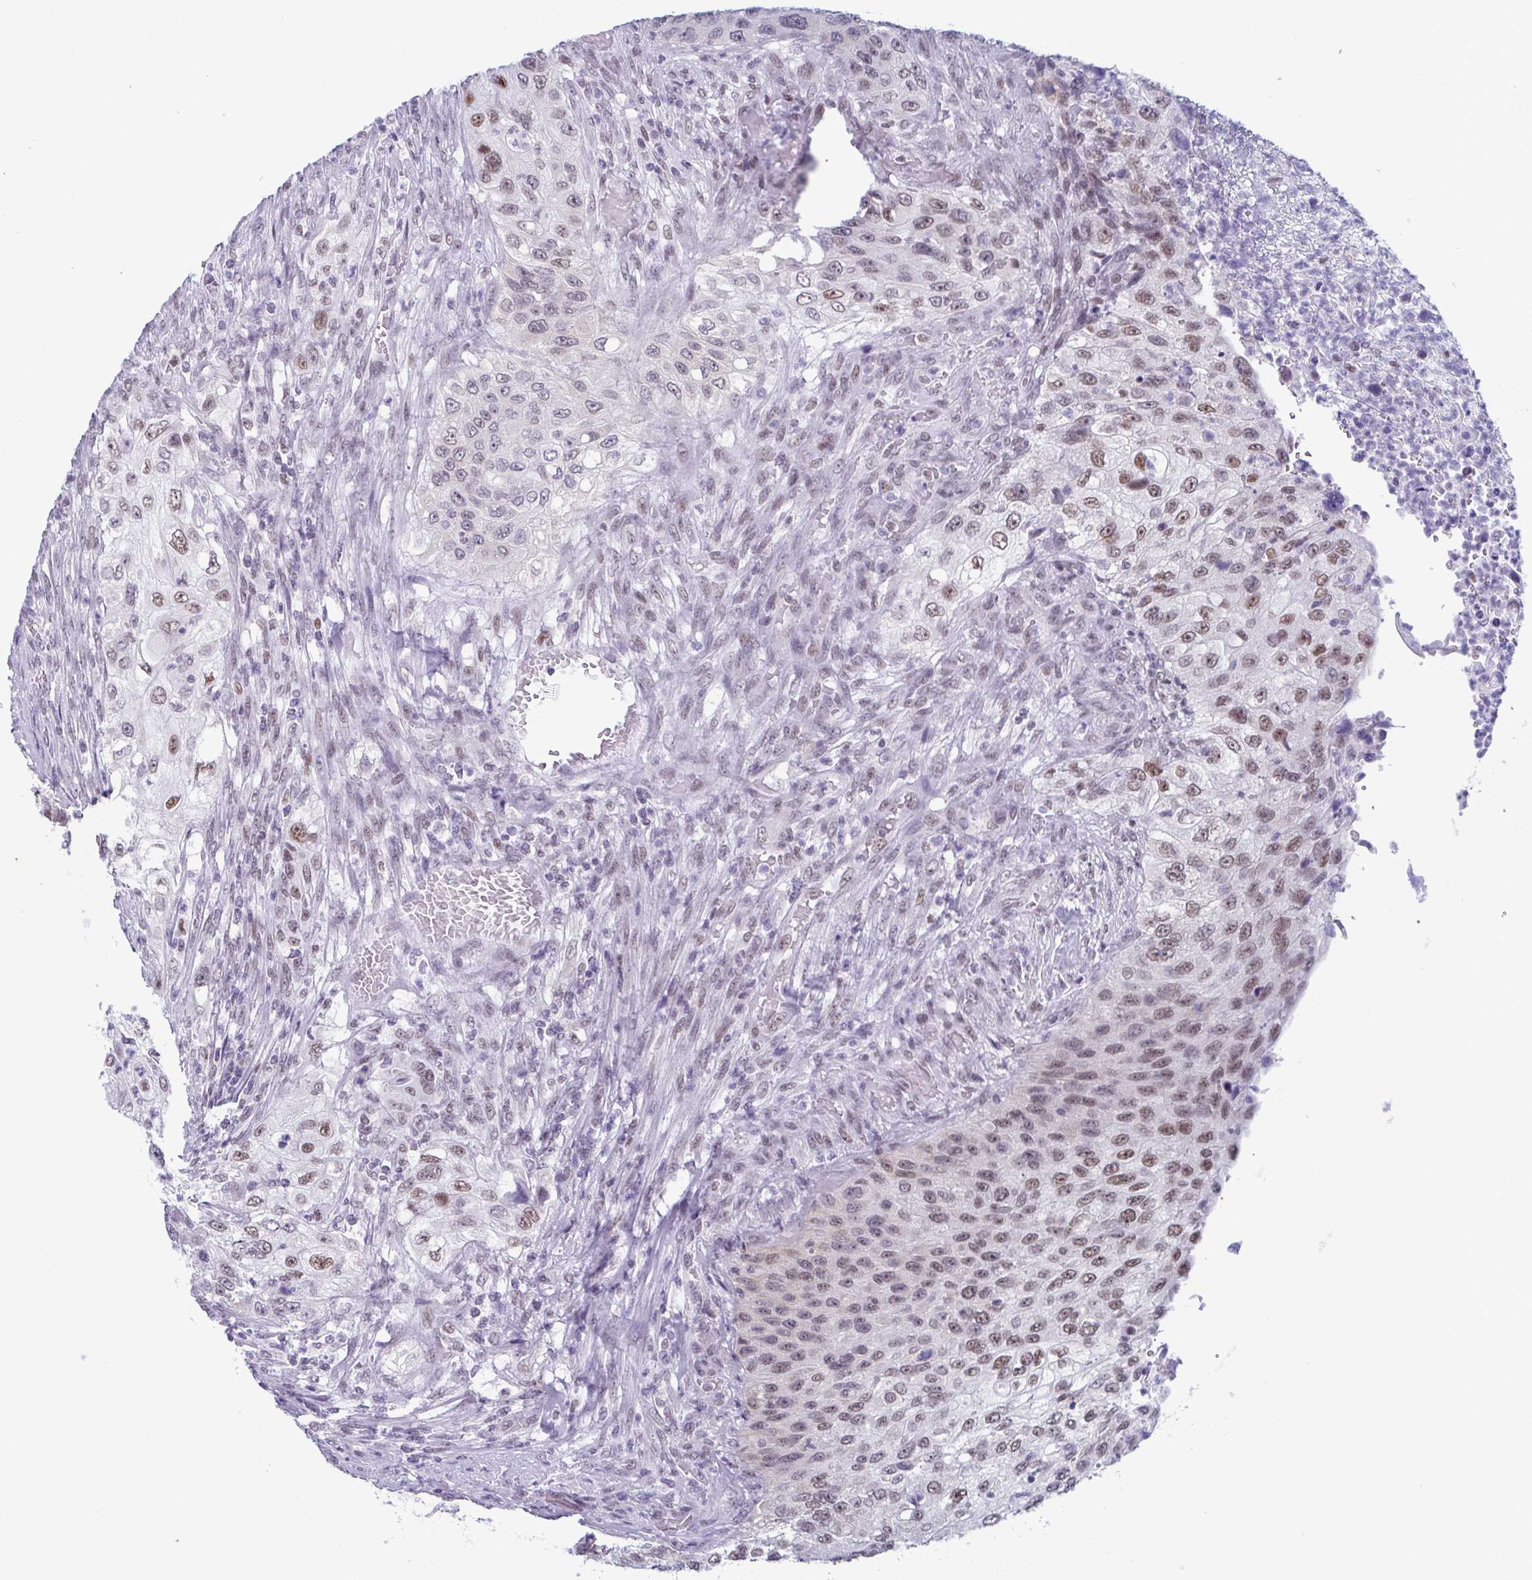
{"staining": {"intensity": "moderate", "quantity": "25%-75%", "location": "nuclear"}, "tissue": "urothelial cancer", "cell_type": "Tumor cells", "image_type": "cancer", "snomed": [{"axis": "morphology", "description": "Urothelial carcinoma, High grade"}, {"axis": "topography", "description": "Urinary bladder"}], "caption": "A histopathology image of human high-grade urothelial carcinoma stained for a protein reveals moderate nuclear brown staining in tumor cells.", "gene": "RBM7", "patient": {"sex": "female", "age": 60}}